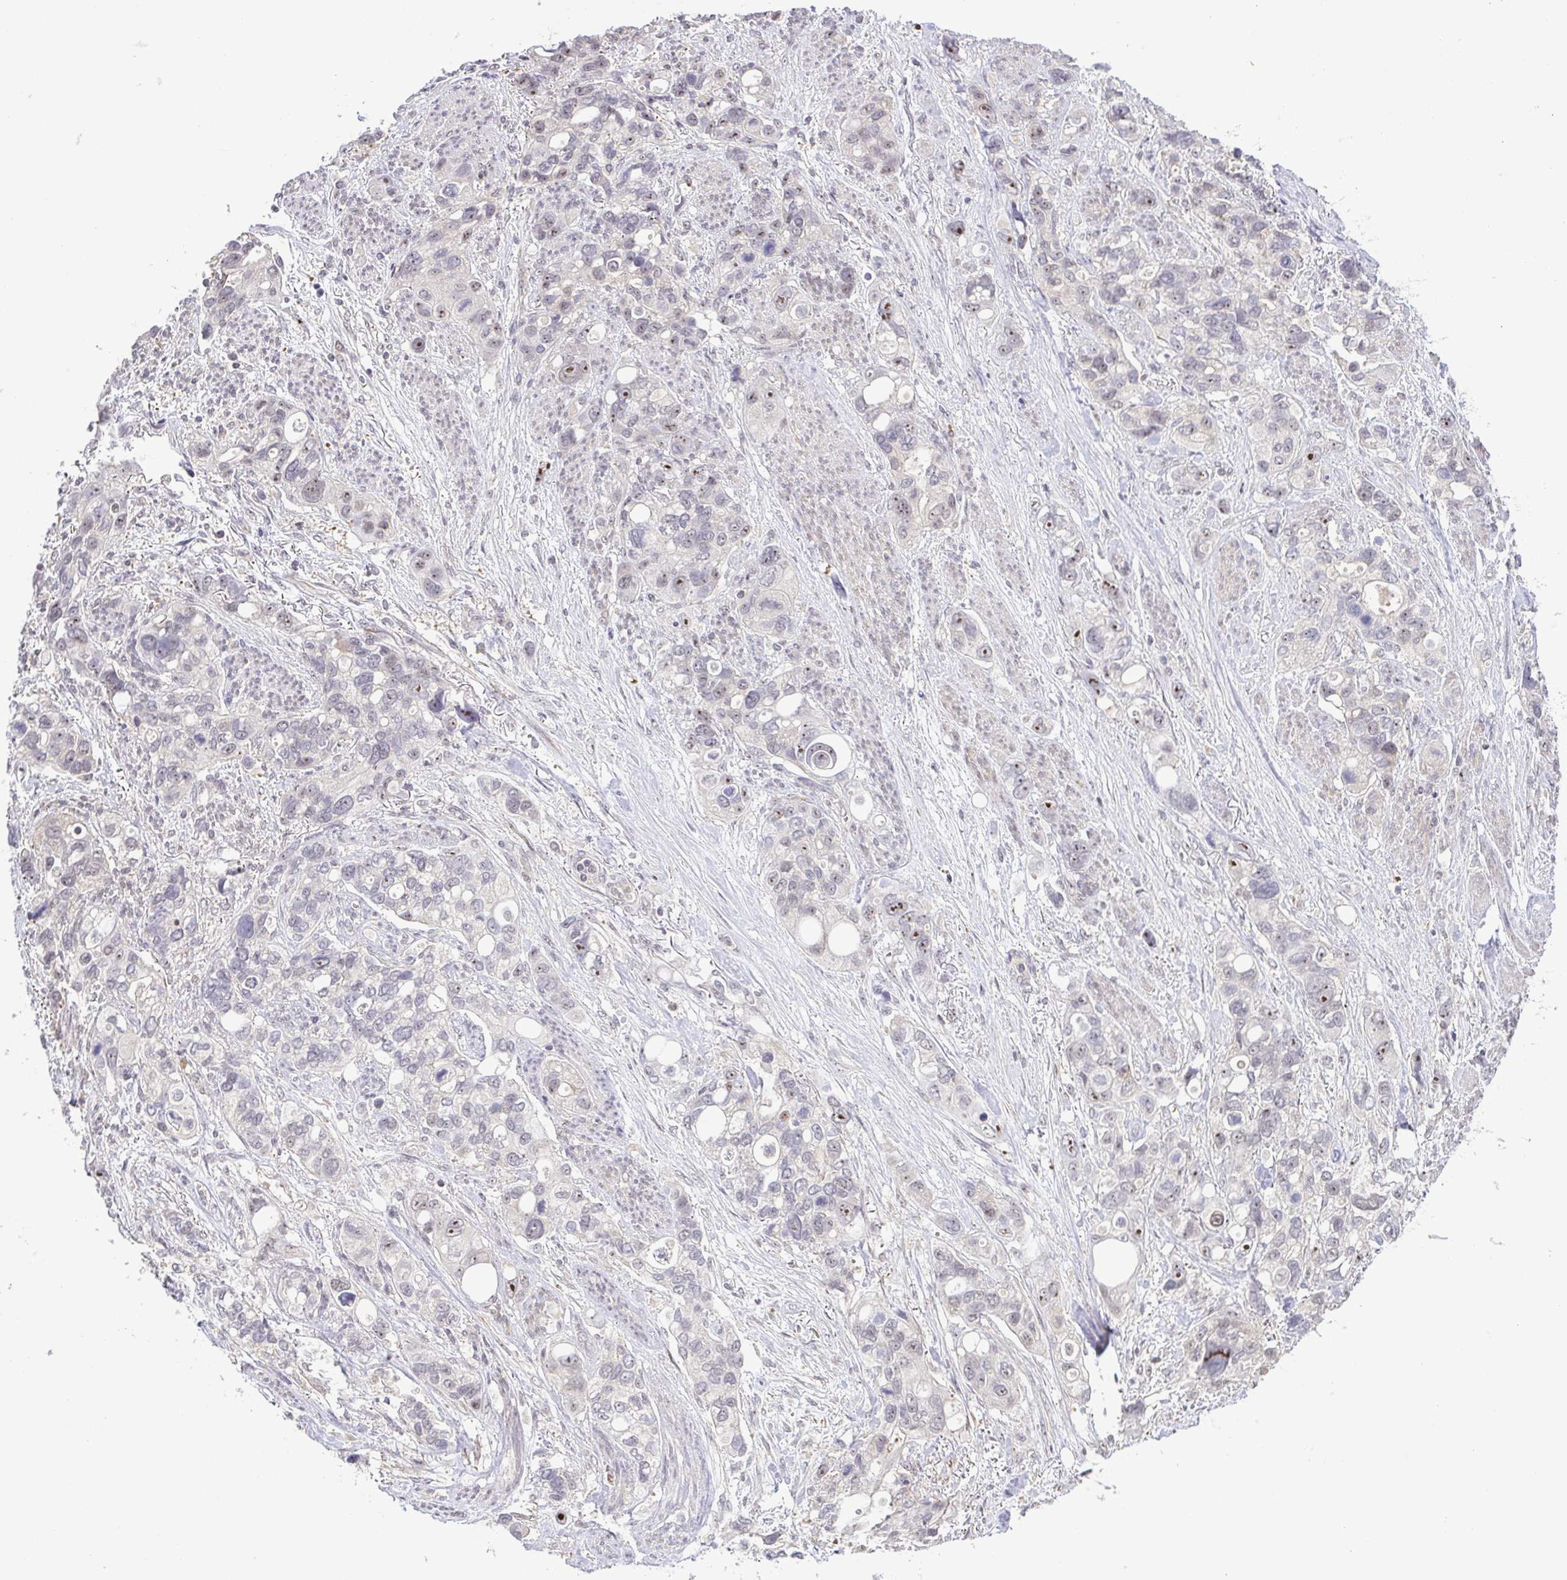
{"staining": {"intensity": "moderate", "quantity": "<25%", "location": "nuclear"}, "tissue": "stomach cancer", "cell_type": "Tumor cells", "image_type": "cancer", "snomed": [{"axis": "morphology", "description": "Adenocarcinoma, NOS"}, {"axis": "topography", "description": "Stomach, upper"}], "caption": "Stomach cancer stained with a protein marker displays moderate staining in tumor cells.", "gene": "RSL24D1", "patient": {"sex": "female", "age": 81}}